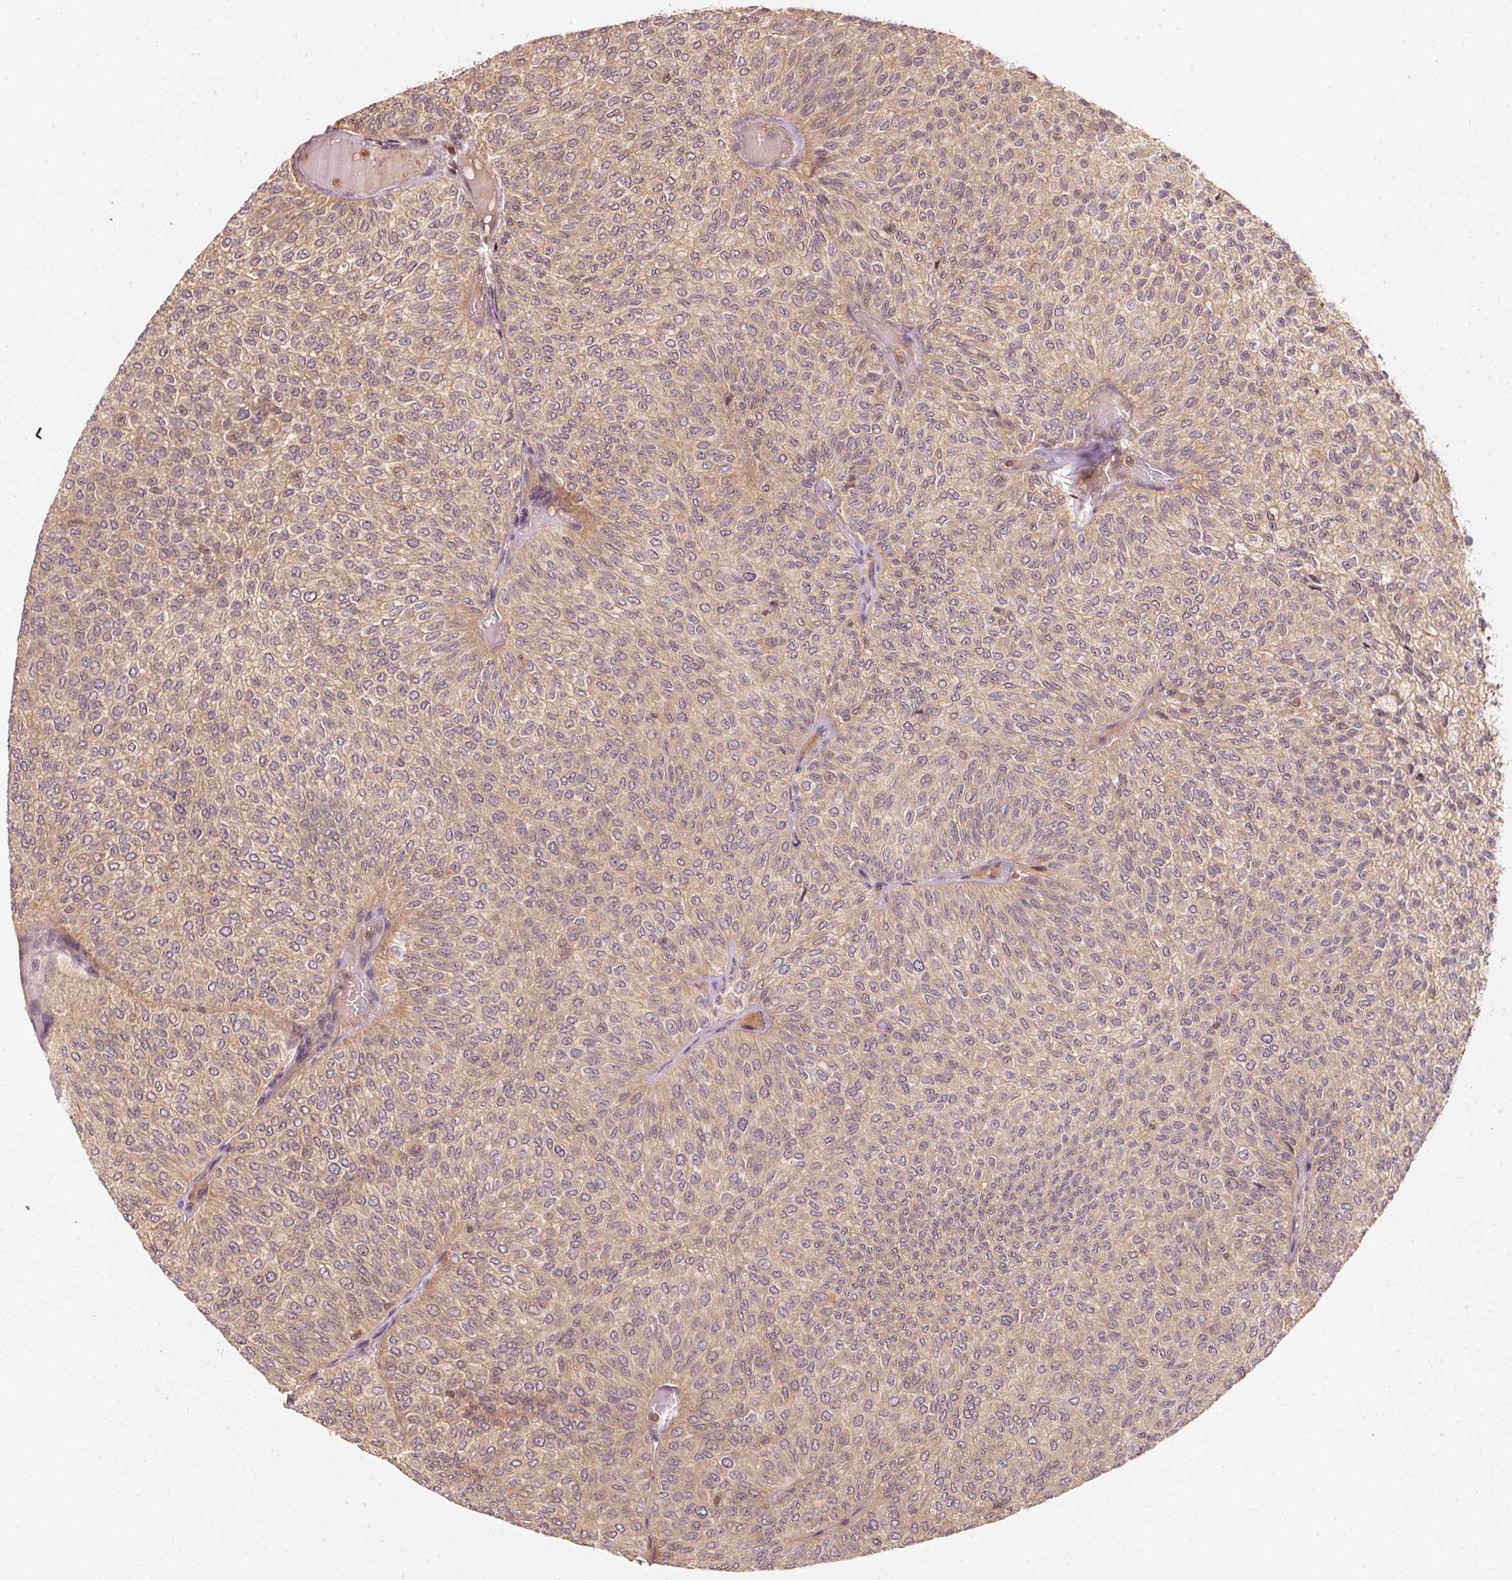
{"staining": {"intensity": "weak", "quantity": ">75%", "location": "cytoplasmic/membranous"}, "tissue": "urothelial cancer", "cell_type": "Tumor cells", "image_type": "cancer", "snomed": [{"axis": "morphology", "description": "Urothelial carcinoma, Low grade"}, {"axis": "topography", "description": "Urinary bladder"}], "caption": "About >75% of tumor cells in human urothelial cancer demonstrate weak cytoplasmic/membranous protein positivity as visualized by brown immunohistochemical staining.", "gene": "RRAS2", "patient": {"sex": "male", "age": 78}}